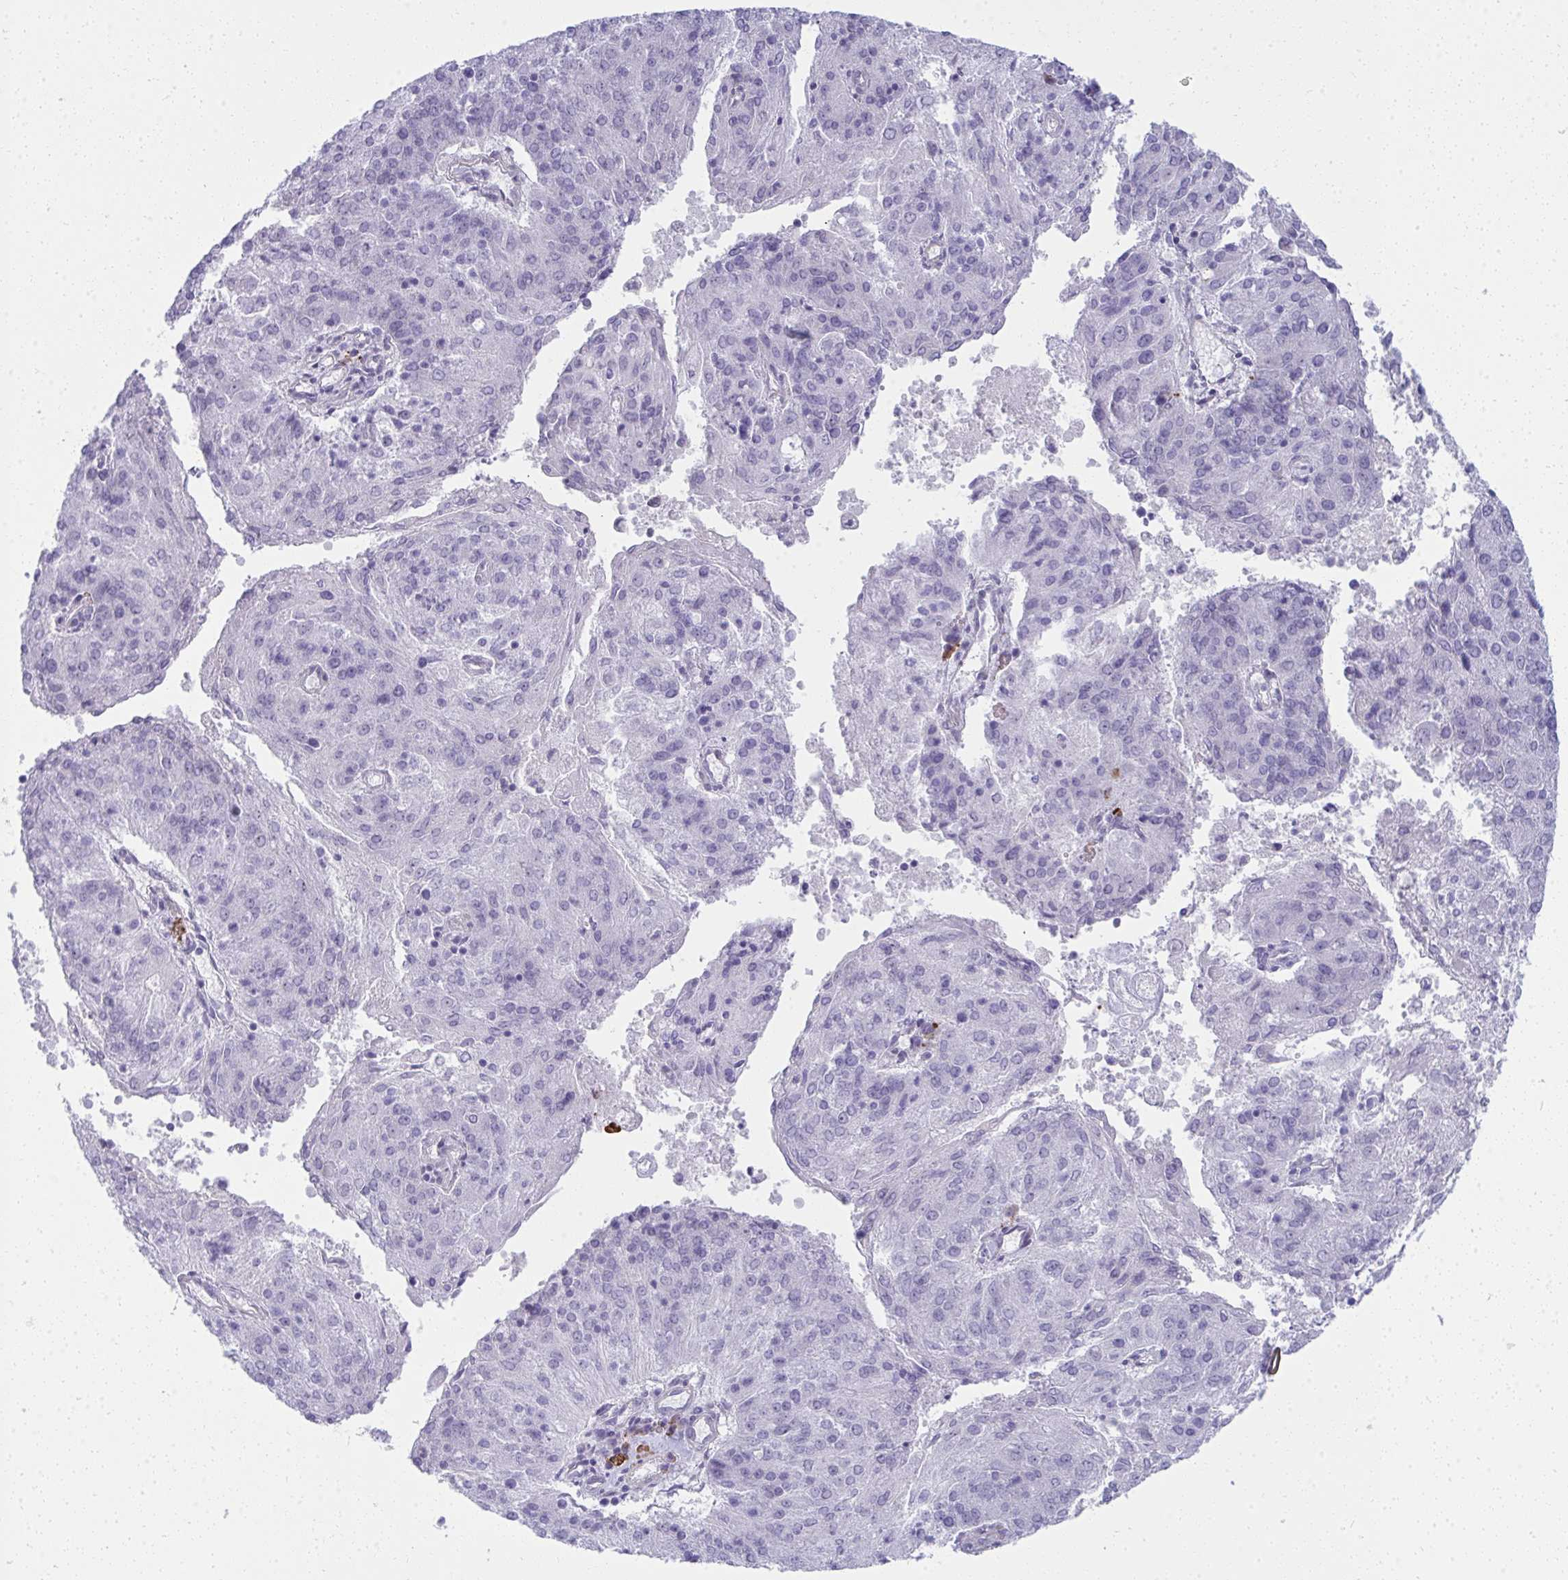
{"staining": {"intensity": "negative", "quantity": "none", "location": "none"}, "tissue": "endometrial cancer", "cell_type": "Tumor cells", "image_type": "cancer", "snomed": [{"axis": "morphology", "description": "Adenocarcinoma, NOS"}, {"axis": "topography", "description": "Endometrium"}], "caption": "Immunohistochemistry photomicrograph of endometrial cancer stained for a protein (brown), which shows no staining in tumor cells.", "gene": "PUS7L", "patient": {"sex": "female", "age": 82}}